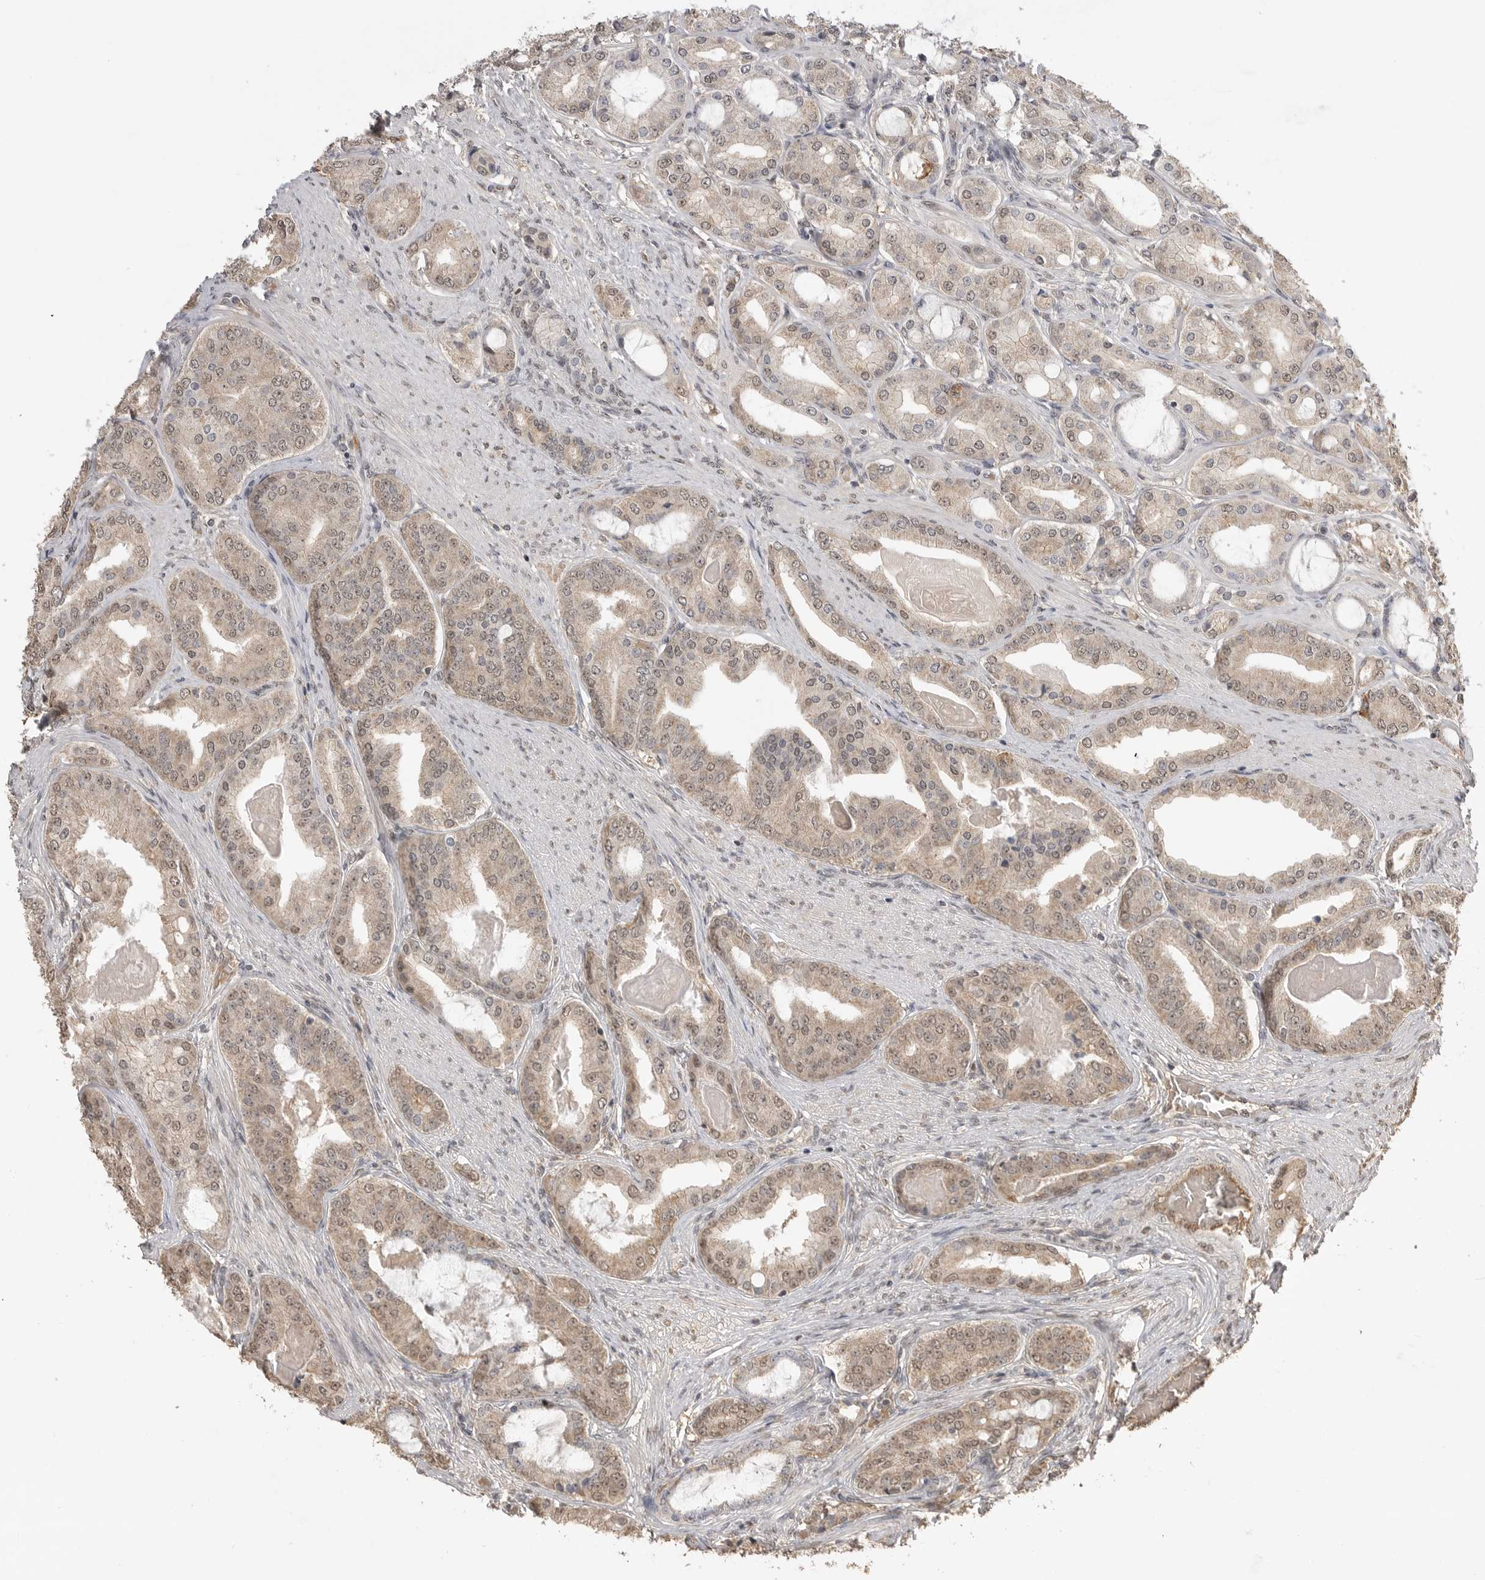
{"staining": {"intensity": "weak", "quantity": ">75%", "location": "cytoplasmic/membranous,nuclear"}, "tissue": "prostate cancer", "cell_type": "Tumor cells", "image_type": "cancer", "snomed": [{"axis": "morphology", "description": "Adenocarcinoma, High grade"}, {"axis": "topography", "description": "Prostate"}], "caption": "Prostate cancer (high-grade adenocarcinoma) stained for a protein shows weak cytoplasmic/membranous and nuclear positivity in tumor cells.", "gene": "ASPSCR1", "patient": {"sex": "male", "age": 60}}